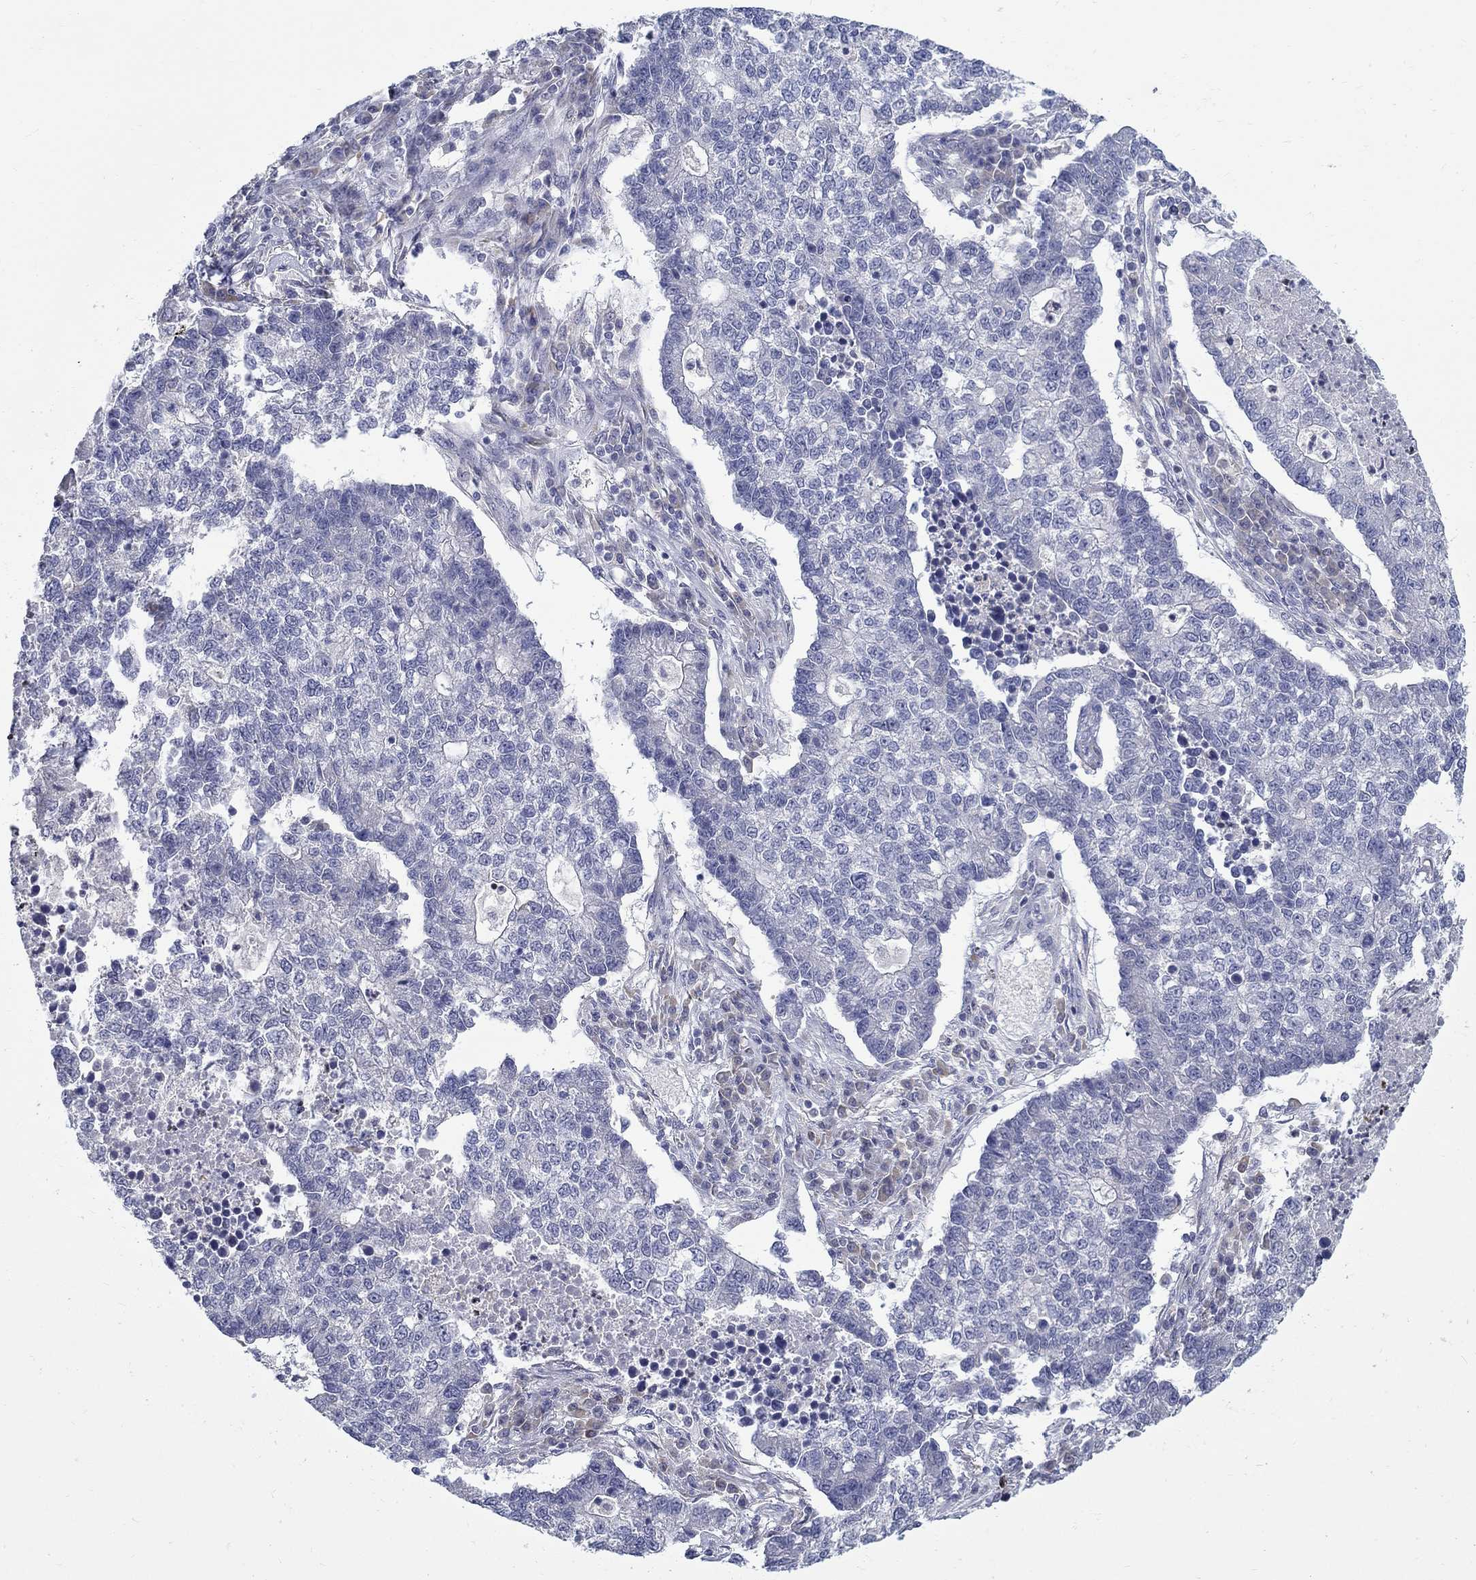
{"staining": {"intensity": "negative", "quantity": "none", "location": "none"}, "tissue": "lung cancer", "cell_type": "Tumor cells", "image_type": "cancer", "snomed": [{"axis": "morphology", "description": "Adenocarcinoma, NOS"}, {"axis": "topography", "description": "Lung"}], "caption": "An IHC photomicrograph of adenocarcinoma (lung) is shown. There is no staining in tumor cells of adenocarcinoma (lung).", "gene": "ABCA4", "patient": {"sex": "male", "age": 57}}